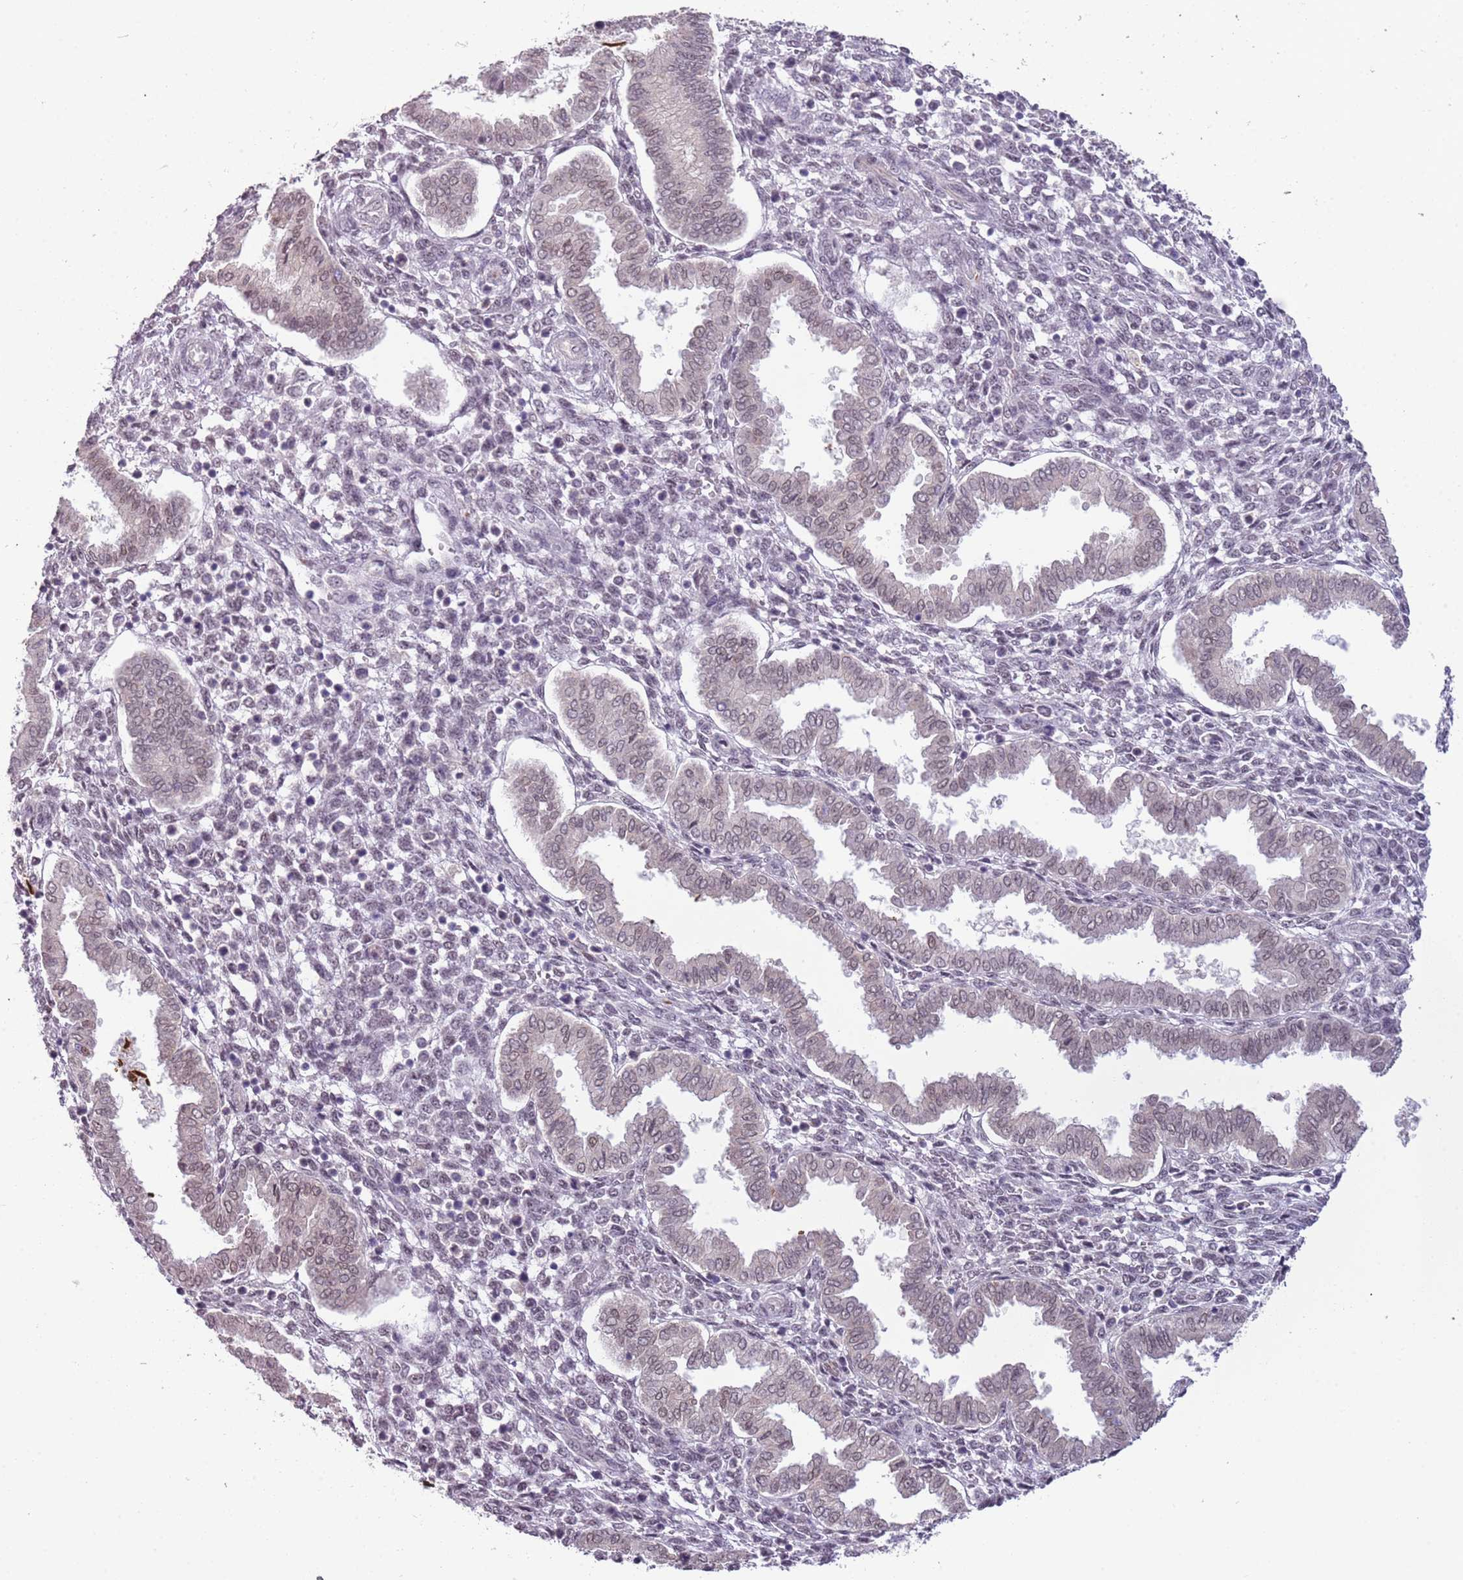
{"staining": {"intensity": "negative", "quantity": "none", "location": "none"}, "tissue": "endometrium", "cell_type": "Cells in endometrial stroma", "image_type": "normal", "snomed": [{"axis": "morphology", "description": "Normal tissue, NOS"}, {"axis": "topography", "description": "Endometrium"}], "caption": "Endometrium was stained to show a protein in brown. There is no significant expression in cells in endometrial stroma. Brightfield microscopy of immunohistochemistry (IHC) stained with DAB (3,3'-diaminobenzidine) (brown) and hematoxylin (blue), captured at high magnification.", "gene": "ENSG00000271254", "patient": {"sex": "female", "age": 24}}